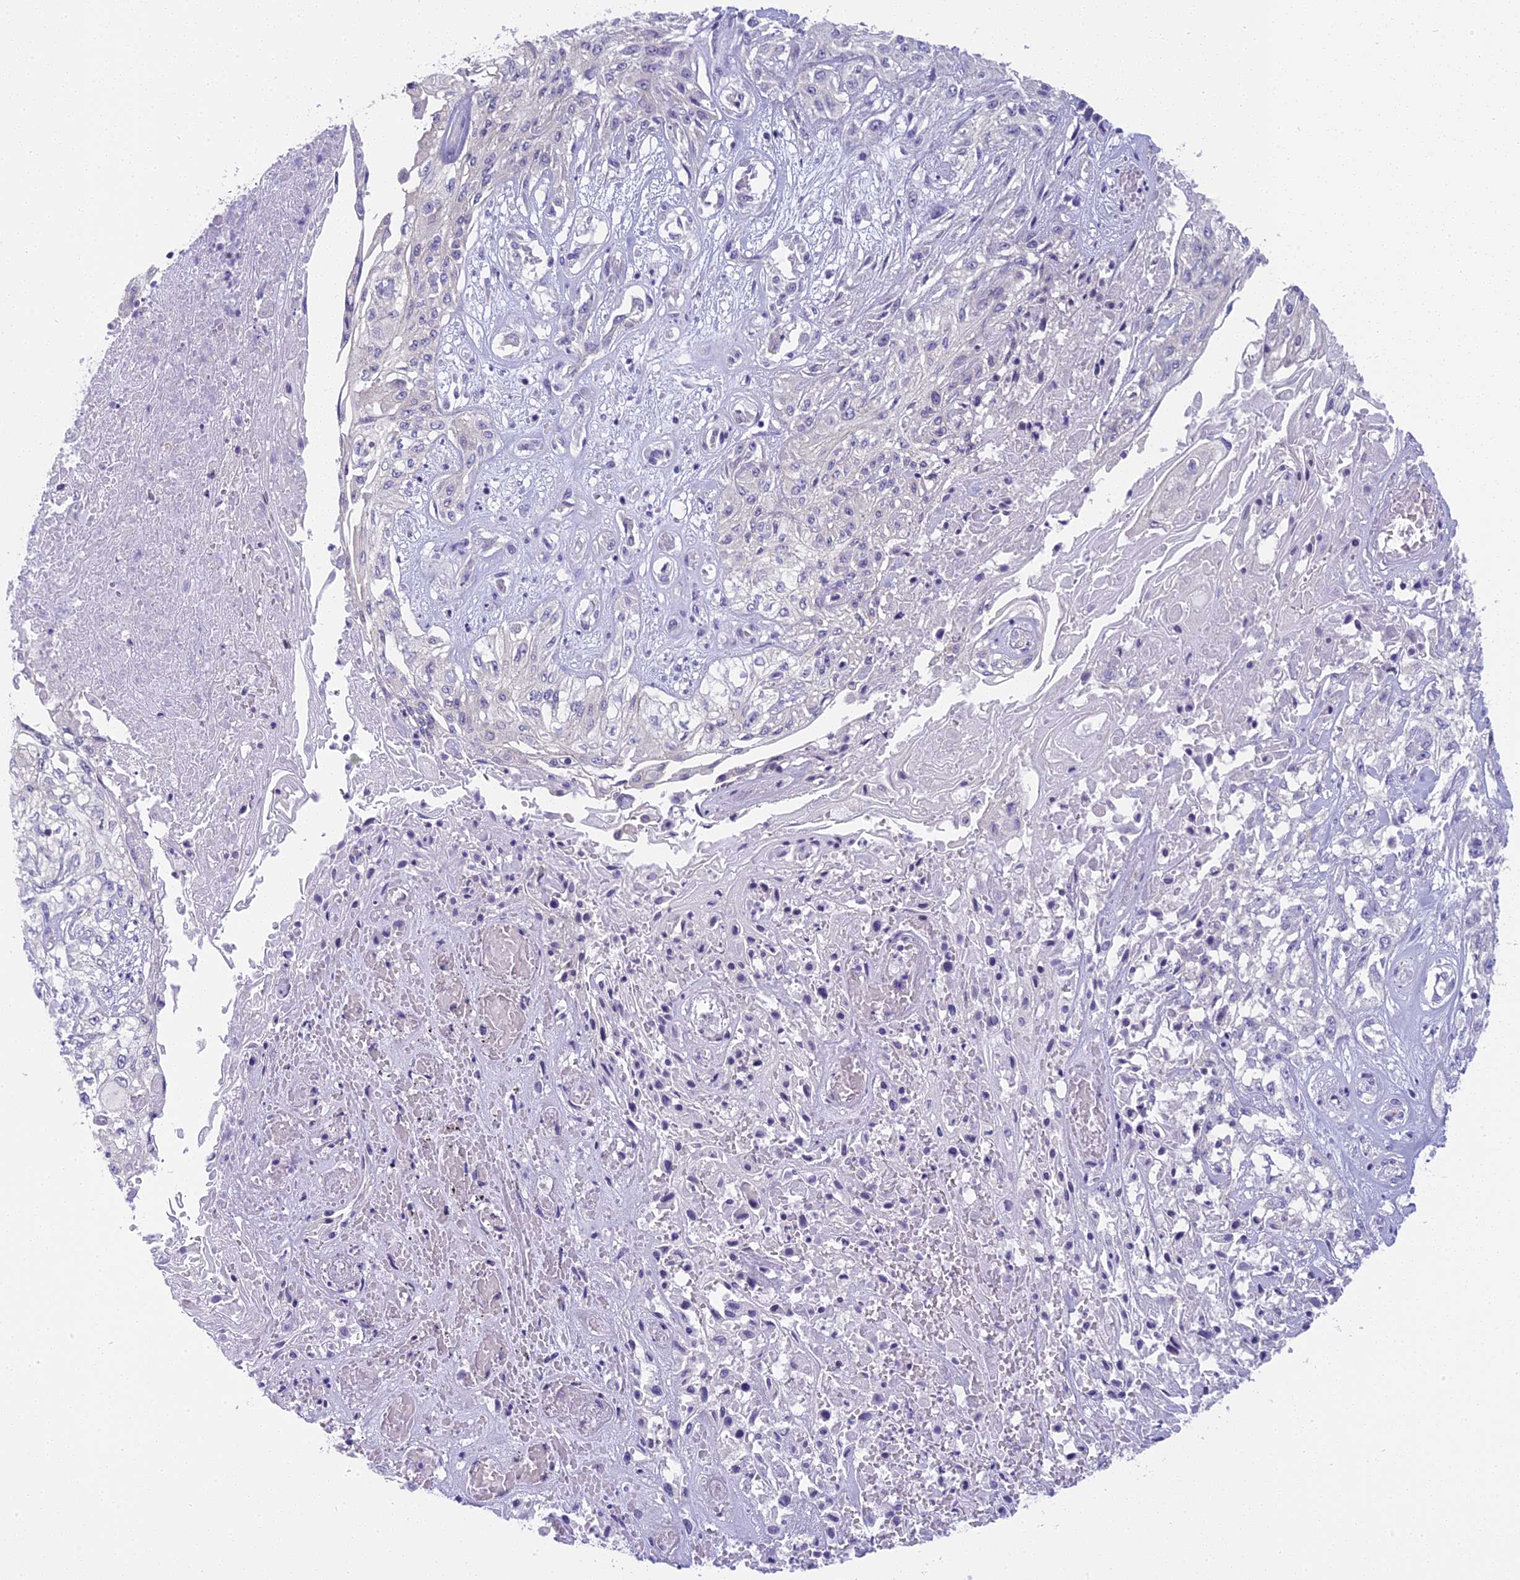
{"staining": {"intensity": "negative", "quantity": "none", "location": "none"}, "tissue": "skin cancer", "cell_type": "Tumor cells", "image_type": "cancer", "snomed": [{"axis": "morphology", "description": "Squamous cell carcinoma, NOS"}, {"axis": "morphology", "description": "Squamous cell carcinoma, metastatic, NOS"}, {"axis": "topography", "description": "Skin"}, {"axis": "topography", "description": "Lymph node"}], "caption": "Tumor cells show no significant positivity in skin cancer. The staining is performed using DAB brown chromogen with nuclei counter-stained in using hematoxylin.", "gene": "ARHGEF37", "patient": {"sex": "male", "age": 75}}